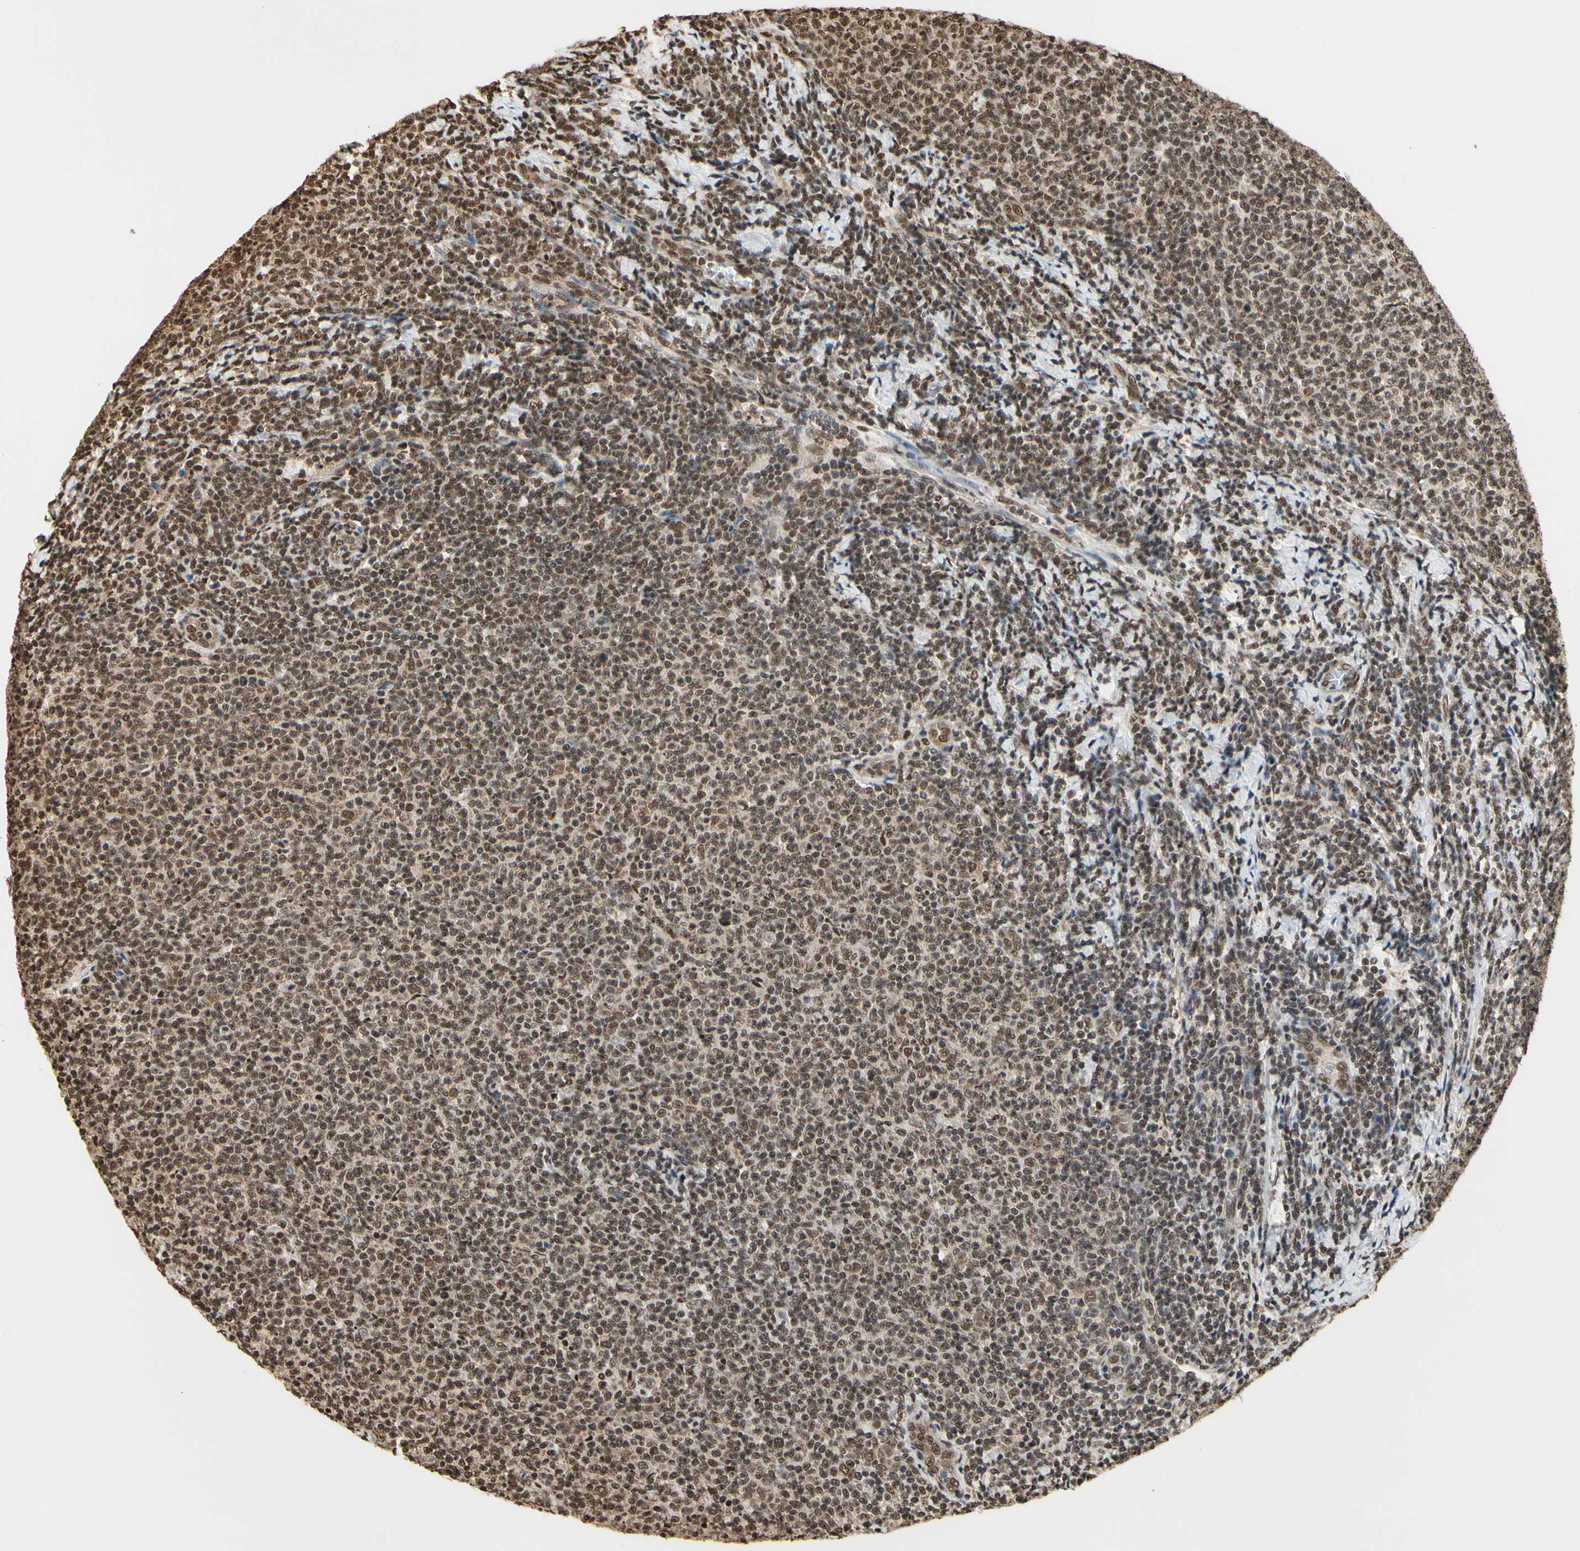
{"staining": {"intensity": "moderate", "quantity": ">75%", "location": "nuclear"}, "tissue": "lymphoma", "cell_type": "Tumor cells", "image_type": "cancer", "snomed": [{"axis": "morphology", "description": "Malignant lymphoma, non-Hodgkin's type, Low grade"}, {"axis": "topography", "description": "Lymph node"}], "caption": "Immunohistochemical staining of human lymphoma demonstrates medium levels of moderate nuclear protein positivity in approximately >75% of tumor cells.", "gene": "HNRNPK", "patient": {"sex": "male", "age": 66}}